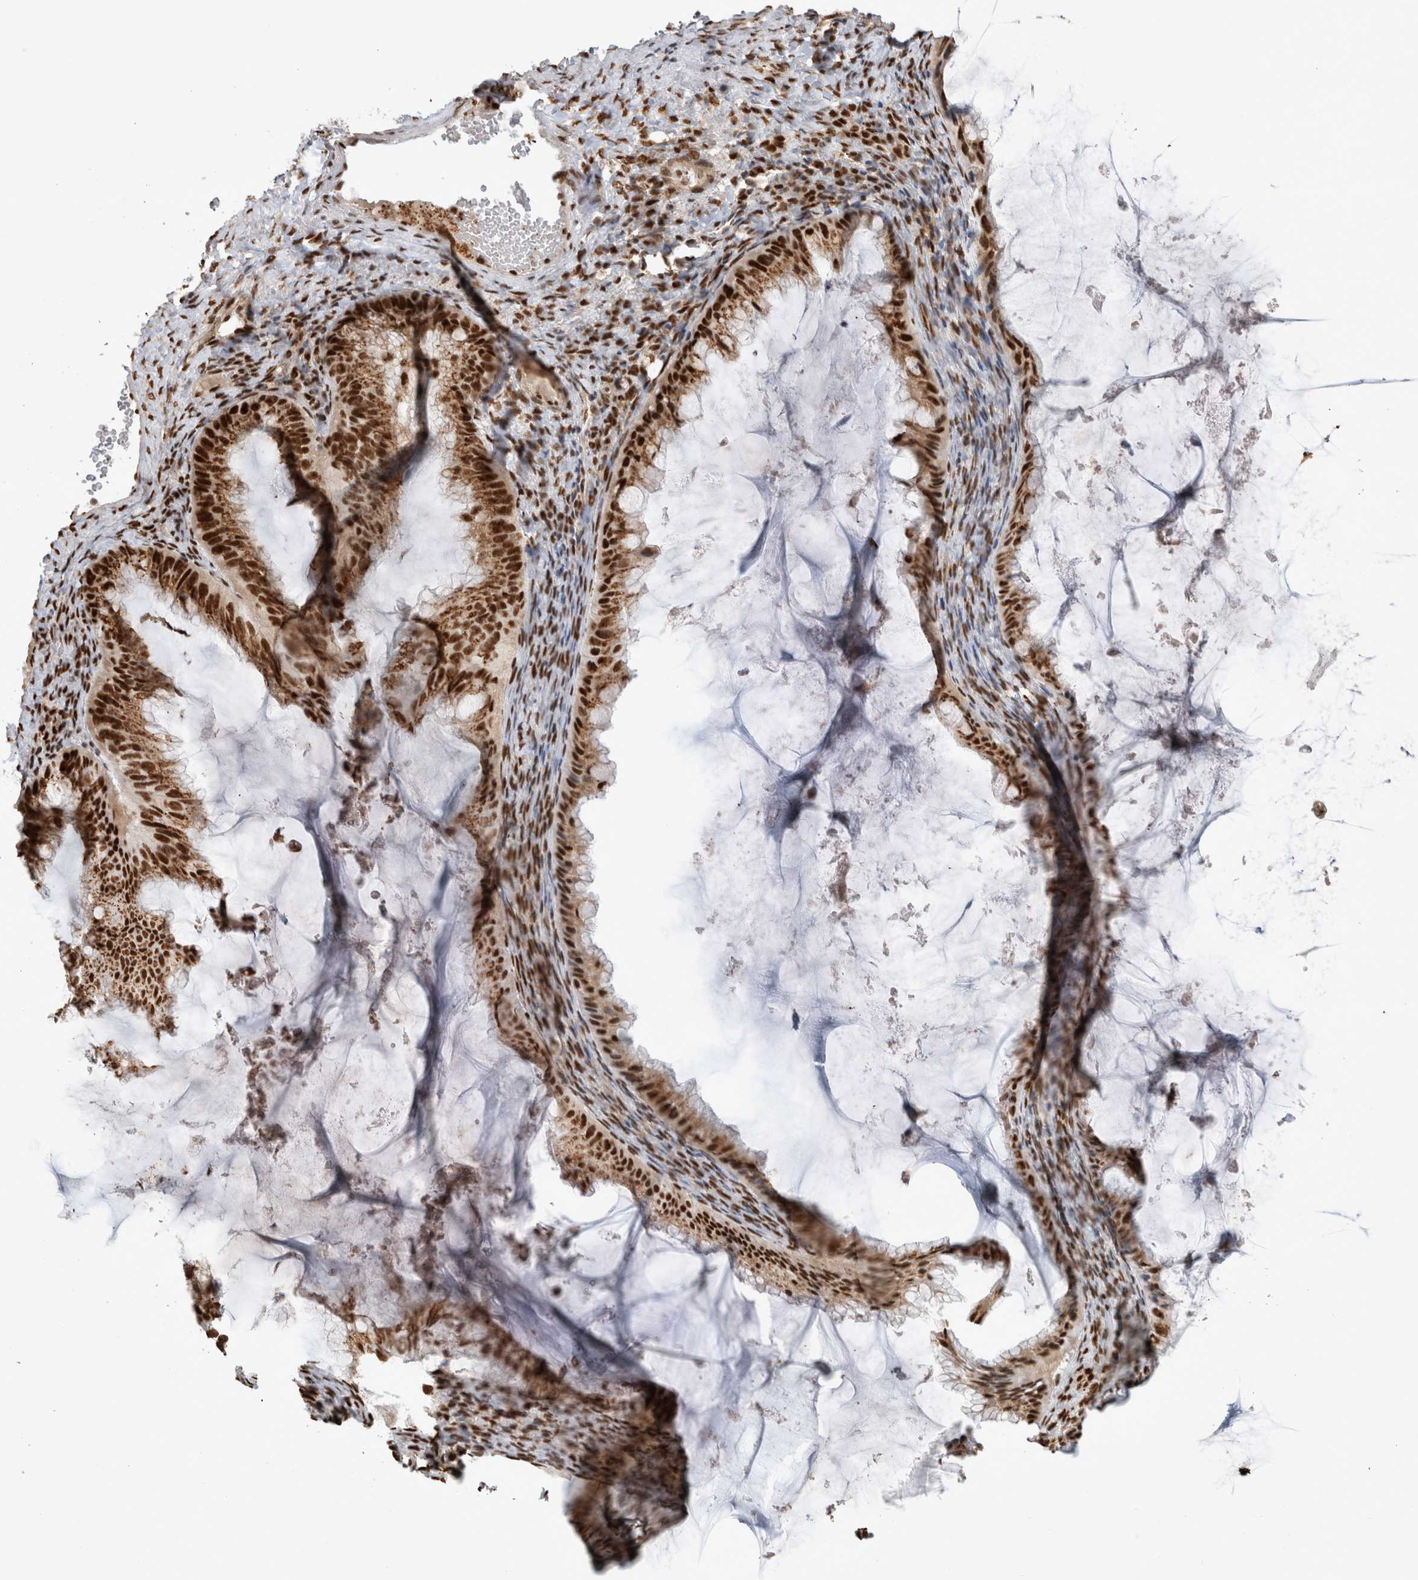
{"staining": {"intensity": "strong", "quantity": ">75%", "location": "cytoplasmic/membranous,nuclear"}, "tissue": "ovarian cancer", "cell_type": "Tumor cells", "image_type": "cancer", "snomed": [{"axis": "morphology", "description": "Cystadenocarcinoma, mucinous, NOS"}, {"axis": "topography", "description": "Ovary"}], "caption": "This photomicrograph reveals IHC staining of human ovarian cancer (mucinous cystadenocarcinoma), with high strong cytoplasmic/membranous and nuclear expression in approximately >75% of tumor cells.", "gene": "EYA2", "patient": {"sex": "female", "age": 61}}